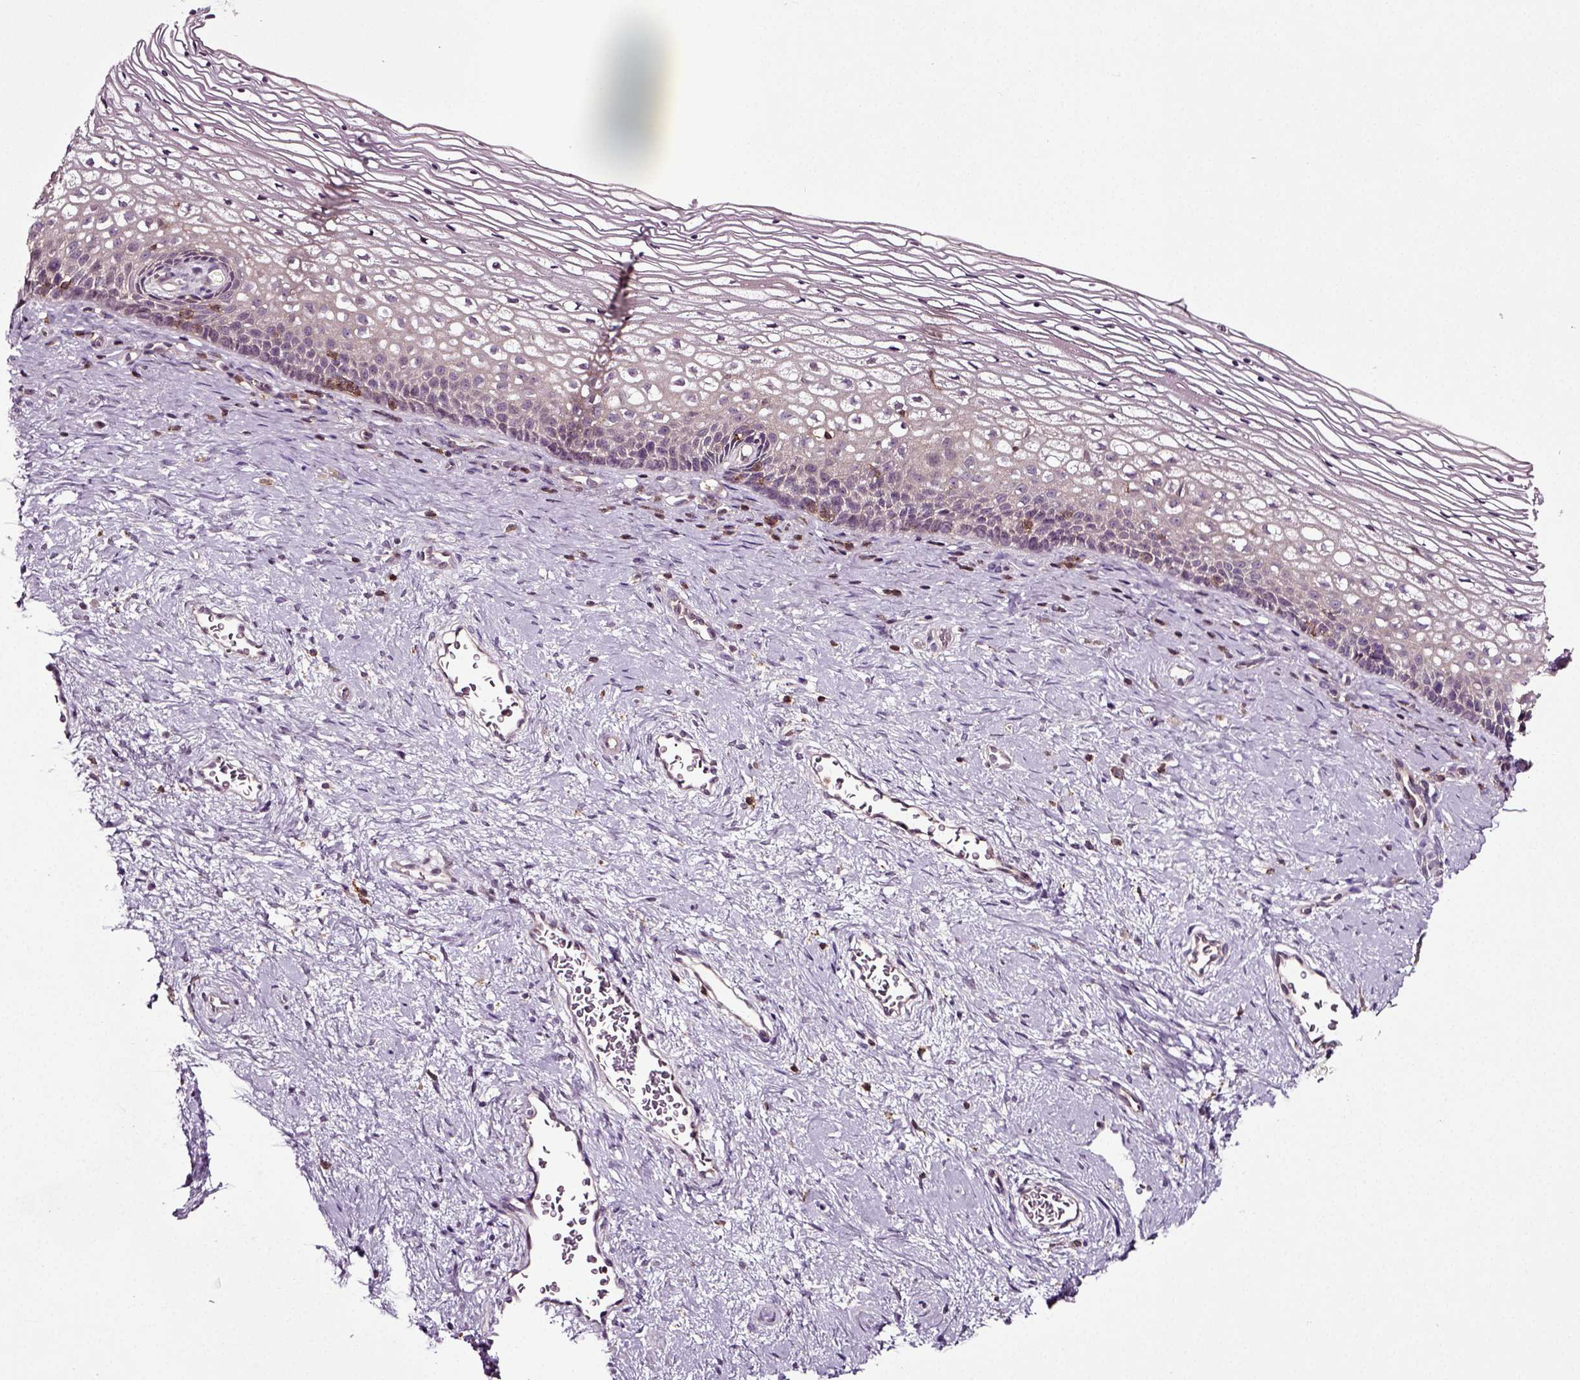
{"staining": {"intensity": "negative", "quantity": "none", "location": "none"}, "tissue": "cervix", "cell_type": "Glandular cells", "image_type": "normal", "snomed": [{"axis": "morphology", "description": "Normal tissue, NOS"}, {"axis": "topography", "description": "Cervix"}], "caption": "Immunohistochemistry (IHC) micrograph of unremarkable cervix stained for a protein (brown), which reveals no expression in glandular cells.", "gene": "RHOF", "patient": {"sex": "female", "age": 34}}